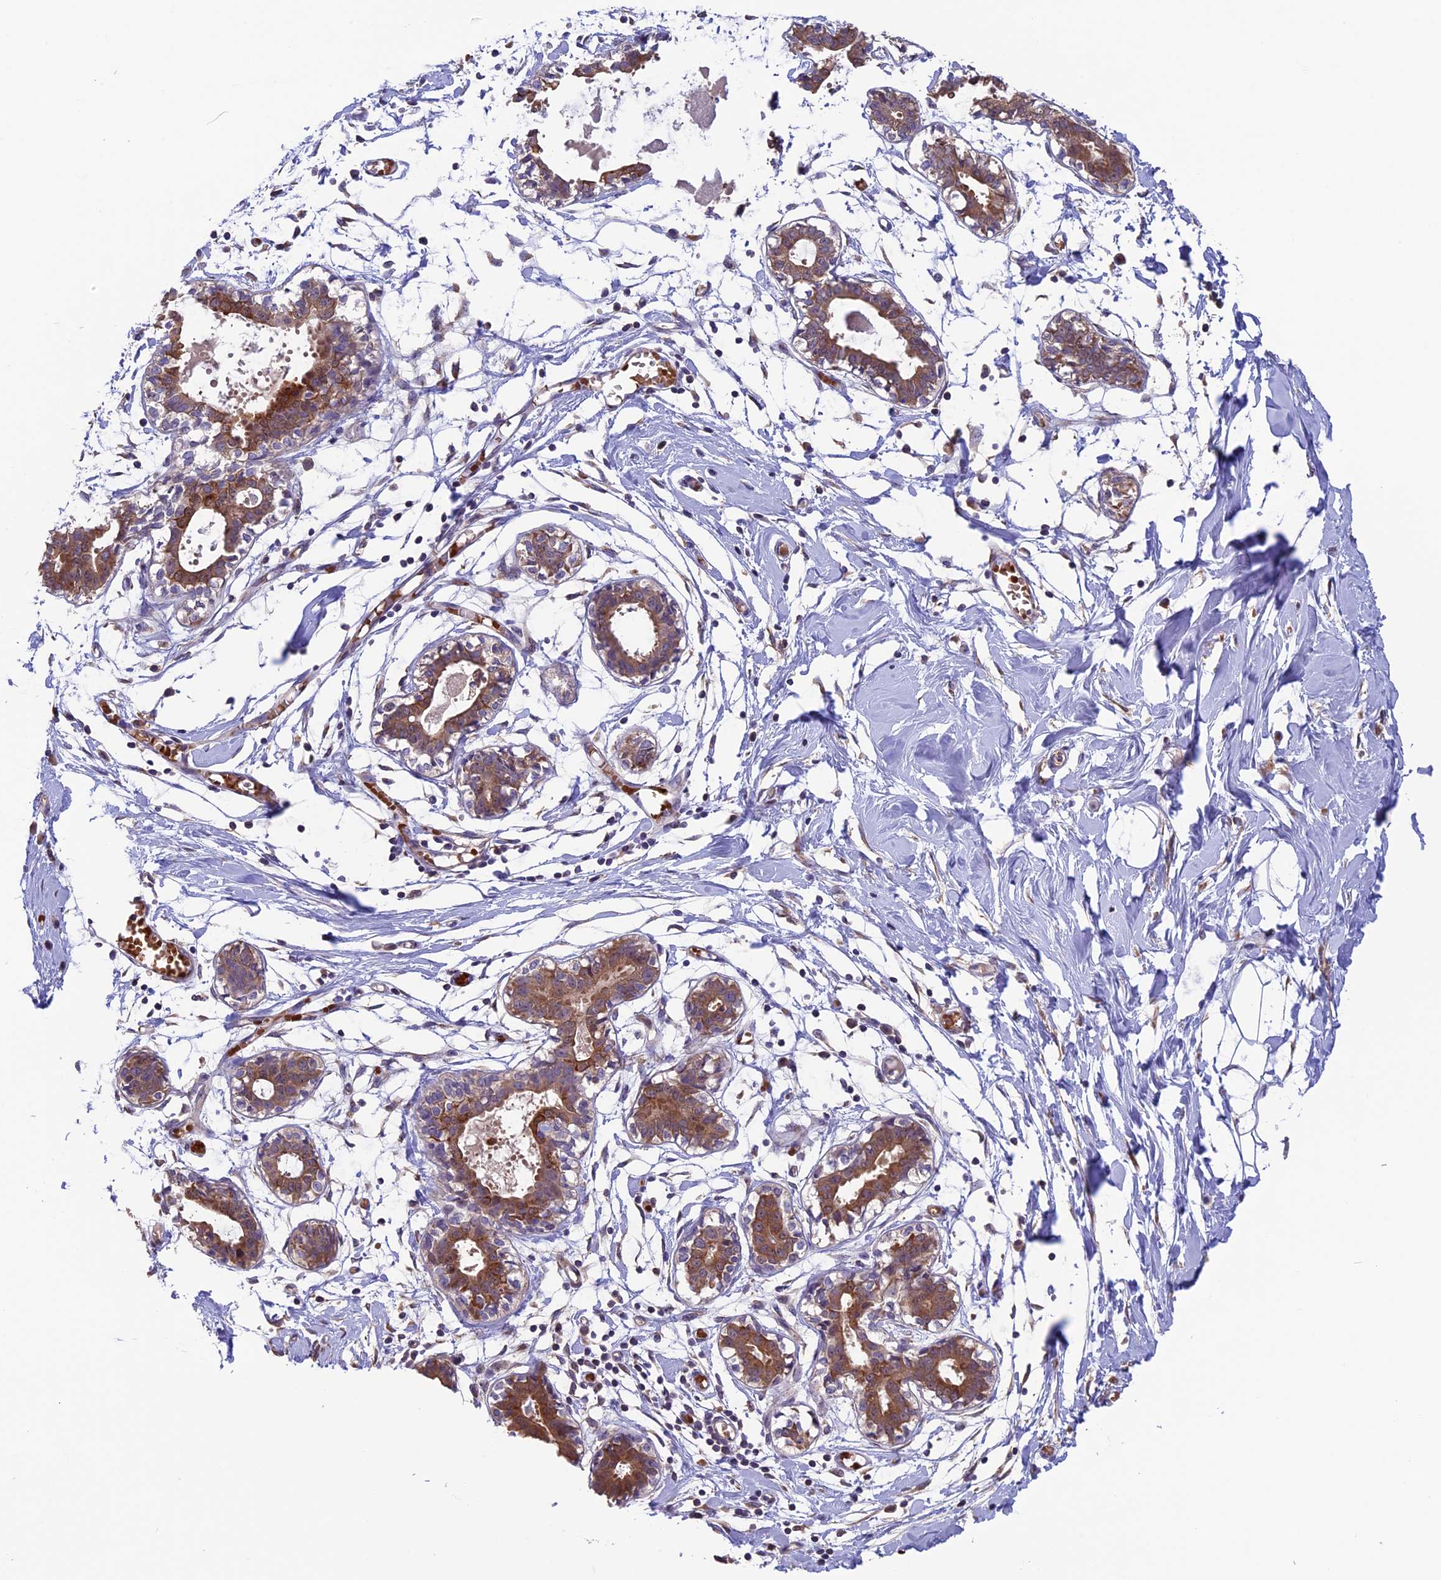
{"staining": {"intensity": "negative", "quantity": "none", "location": "none"}, "tissue": "breast", "cell_type": "Adipocytes", "image_type": "normal", "snomed": [{"axis": "morphology", "description": "Normal tissue, NOS"}, {"axis": "topography", "description": "Breast"}], "caption": "This is an immunohistochemistry photomicrograph of unremarkable breast. There is no staining in adipocytes.", "gene": "CCDC9B", "patient": {"sex": "female", "age": 27}}